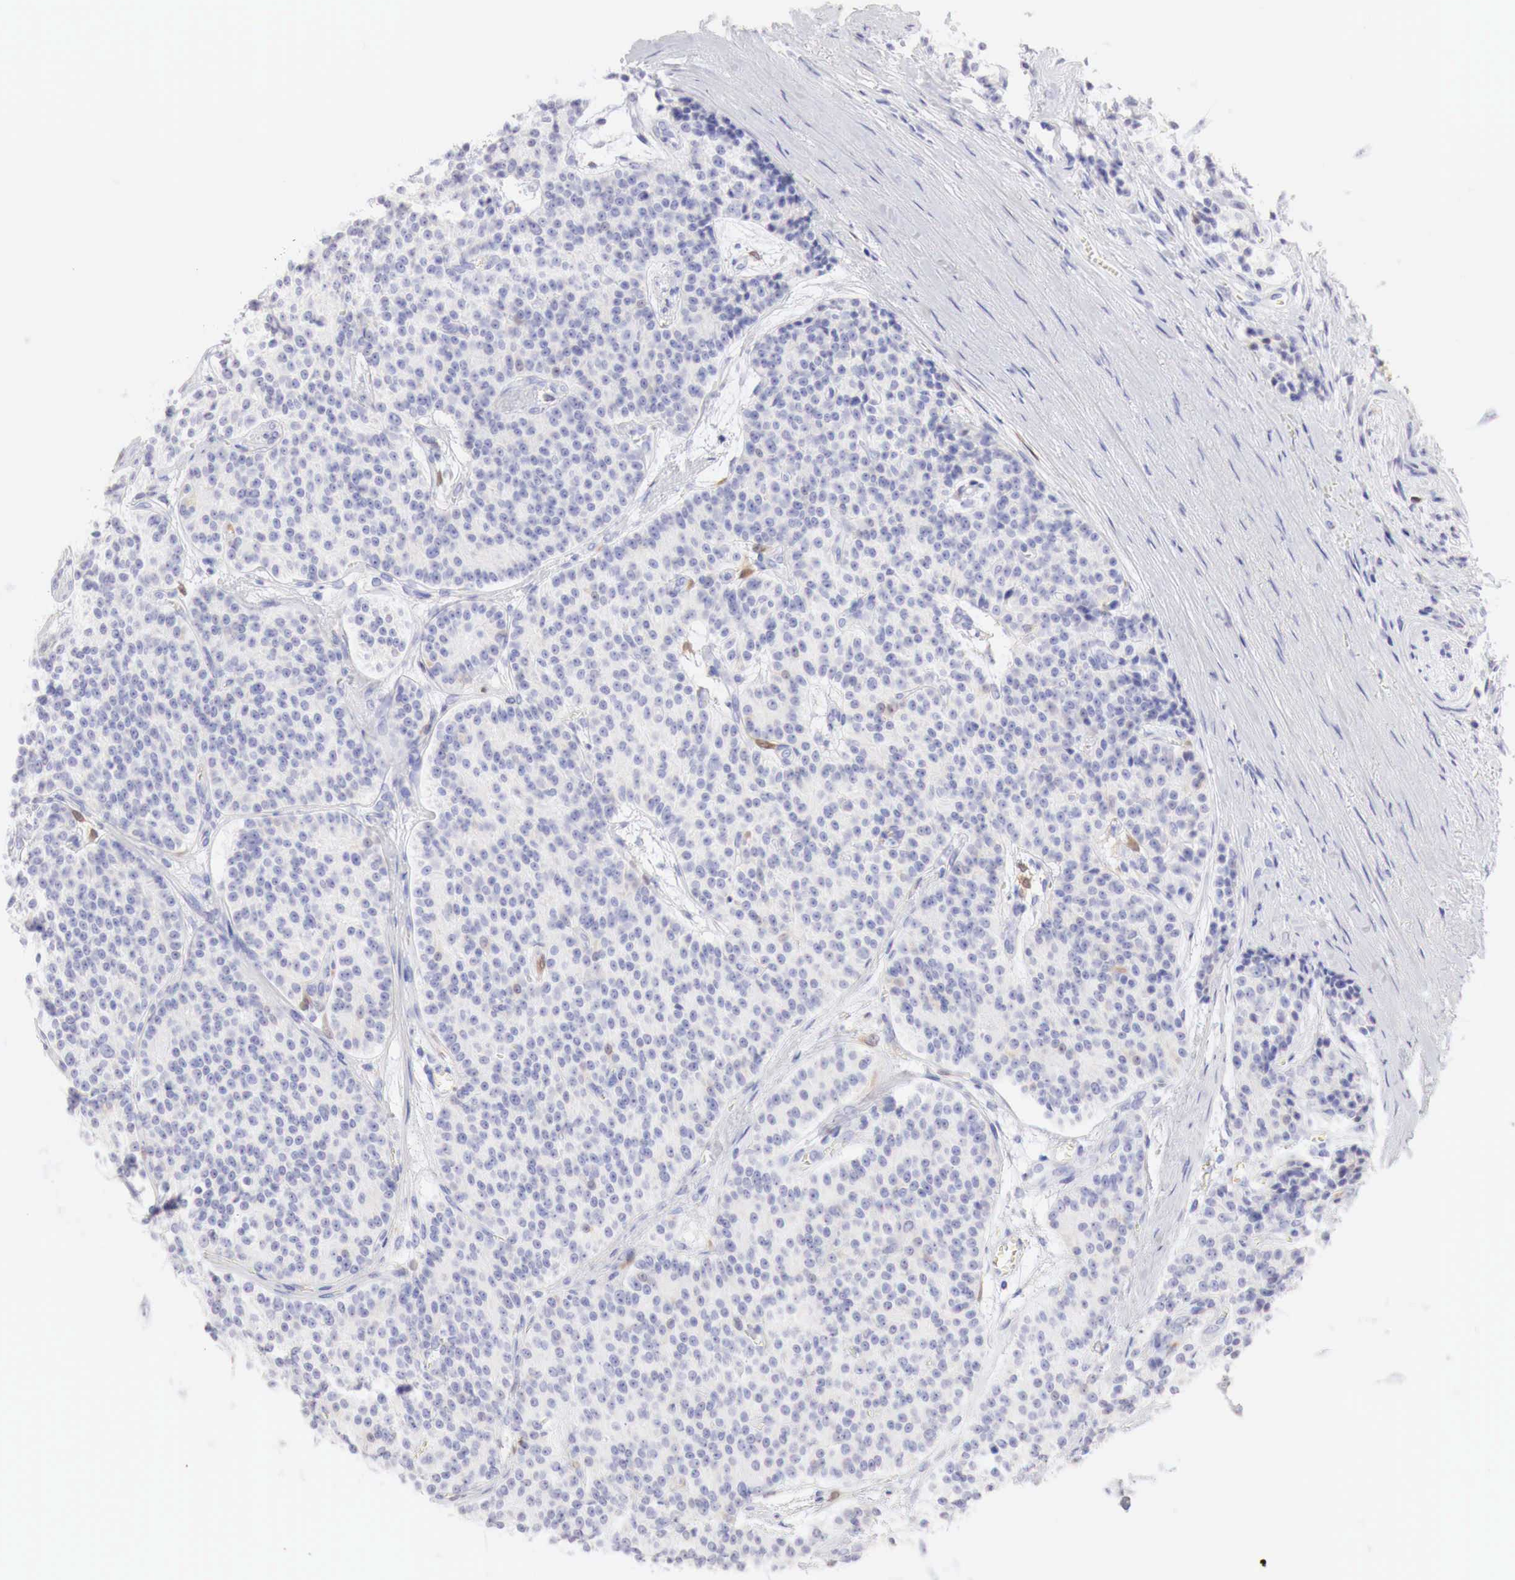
{"staining": {"intensity": "negative", "quantity": "none", "location": "none"}, "tissue": "carcinoid", "cell_type": "Tumor cells", "image_type": "cancer", "snomed": [{"axis": "morphology", "description": "Carcinoid, malignant, NOS"}, {"axis": "topography", "description": "Stomach"}], "caption": "IHC histopathology image of carcinoid stained for a protein (brown), which displays no staining in tumor cells.", "gene": "CDKN2A", "patient": {"sex": "female", "age": 76}}